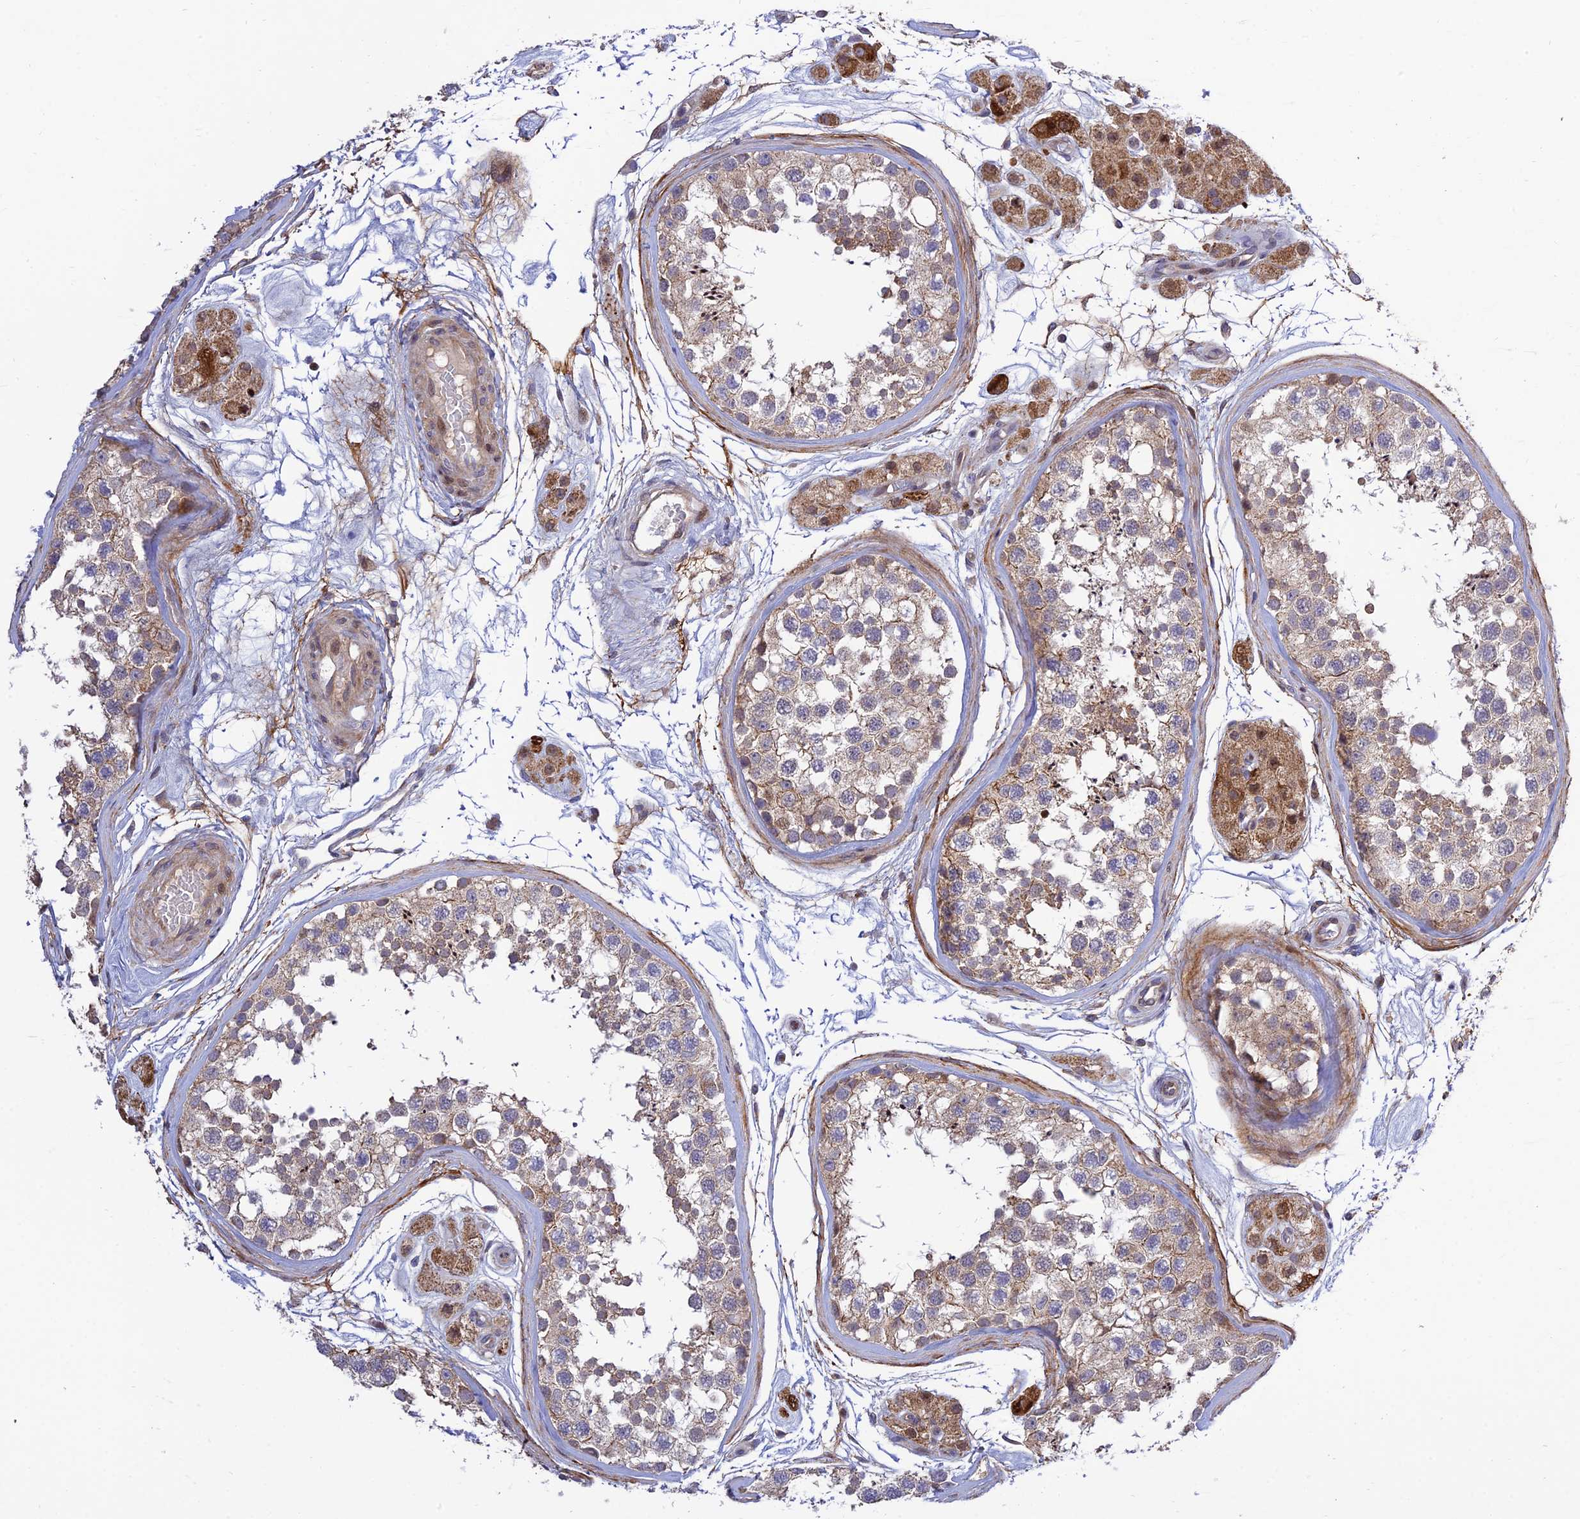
{"staining": {"intensity": "moderate", "quantity": "<25%", "location": "cytoplasmic/membranous"}, "tissue": "testis", "cell_type": "Cells in seminiferous ducts", "image_type": "normal", "snomed": [{"axis": "morphology", "description": "Normal tissue, NOS"}, {"axis": "topography", "description": "Testis"}], "caption": "Immunohistochemistry (IHC) (DAB) staining of normal human testis displays moderate cytoplasmic/membranous protein positivity in approximately <25% of cells in seminiferous ducts. (DAB IHC with brightfield microscopy, high magnification).", "gene": "PLEKHG2", "patient": {"sex": "male", "age": 56}}